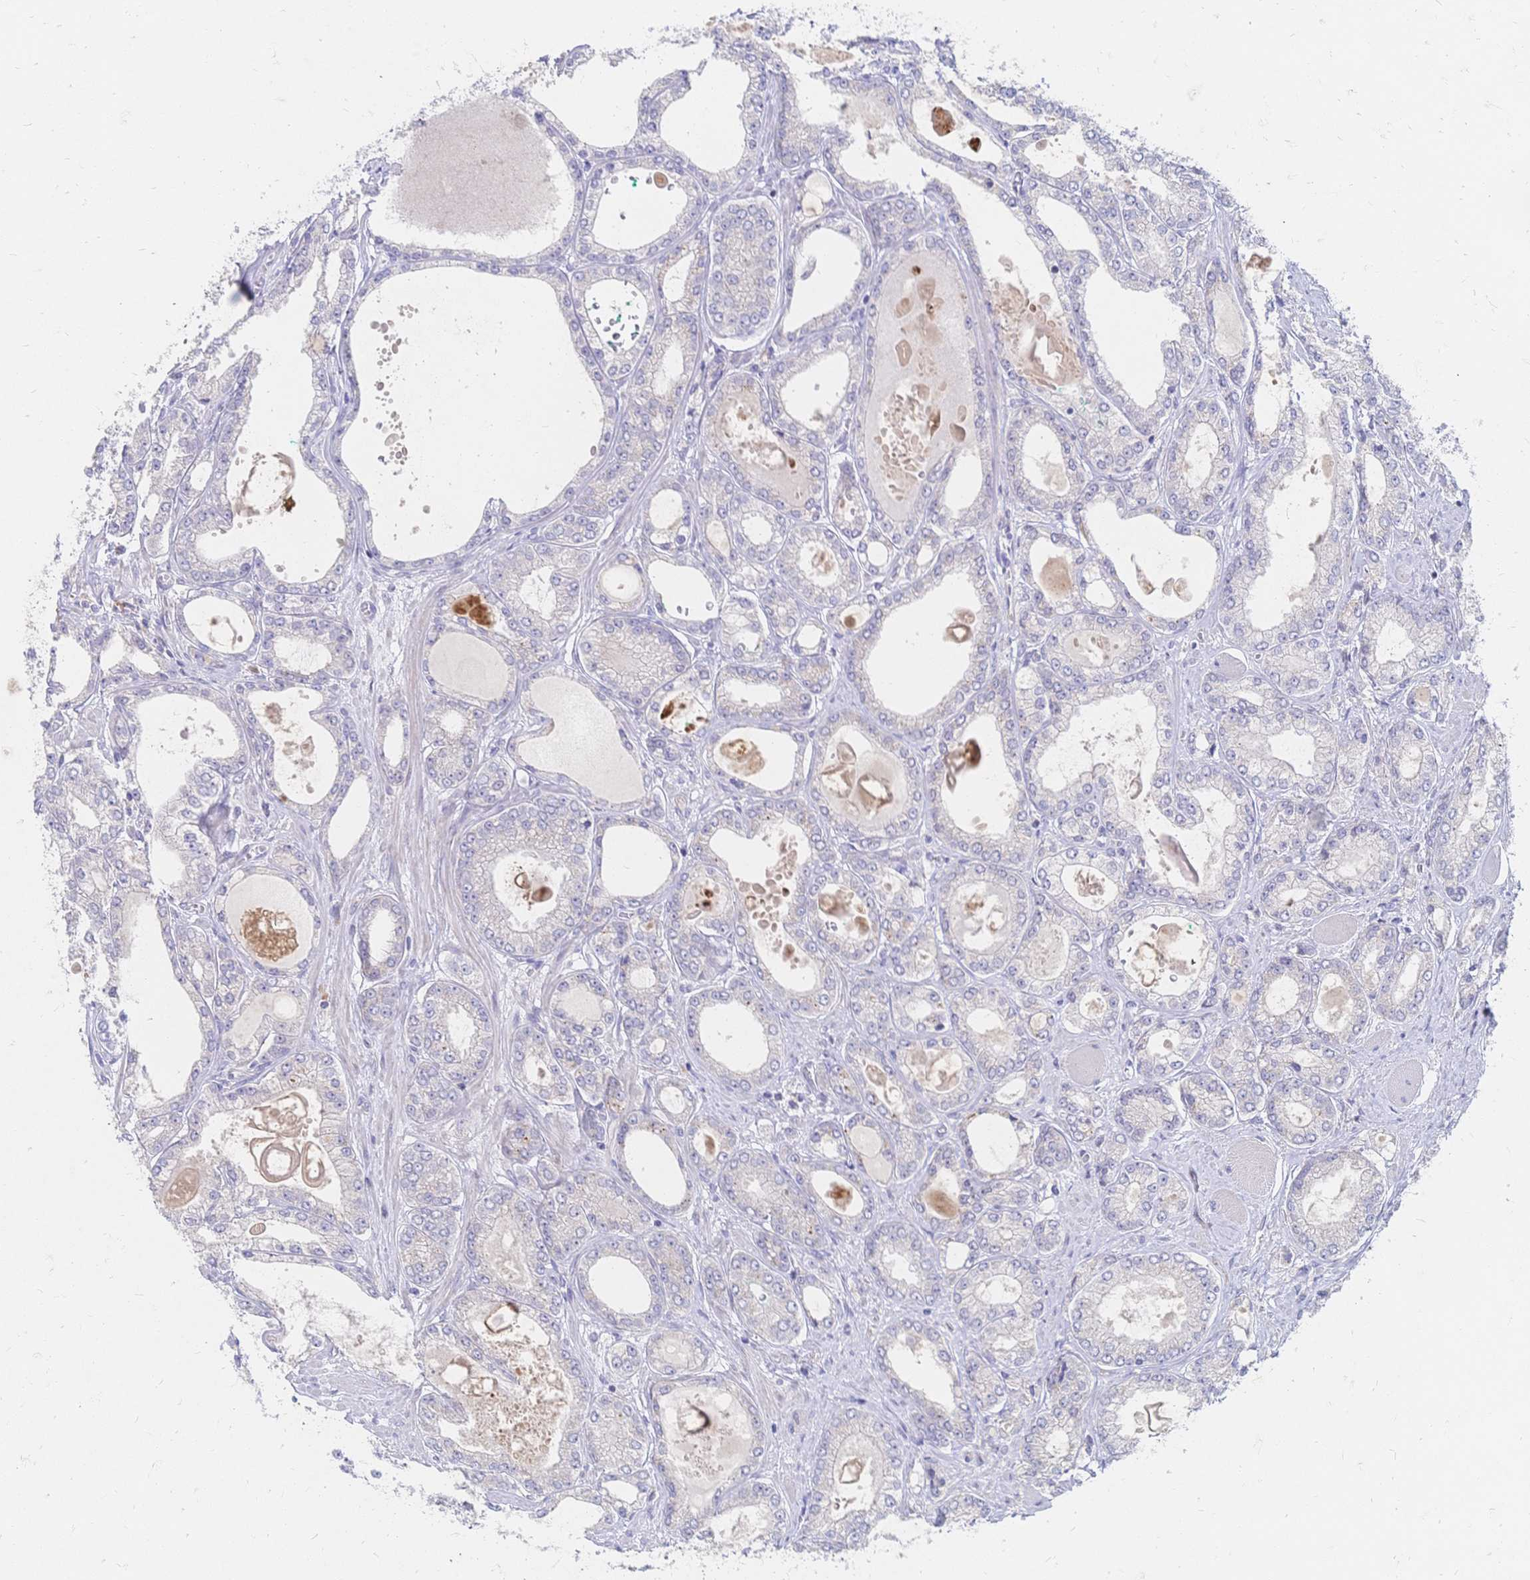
{"staining": {"intensity": "negative", "quantity": "none", "location": "none"}, "tissue": "prostate cancer", "cell_type": "Tumor cells", "image_type": "cancer", "snomed": [{"axis": "morphology", "description": "Adenocarcinoma, High grade"}, {"axis": "topography", "description": "Prostate"}], "caption": "Protein analysis of prostate high-grade adenocarcinoma reveals no significant positivity in tumor cells. (Immunohistochemistry (ihc), brightfield microscopy, high magnification).", "gene": "VWC2L", "patient": {"sex": "male", "age": 68}}